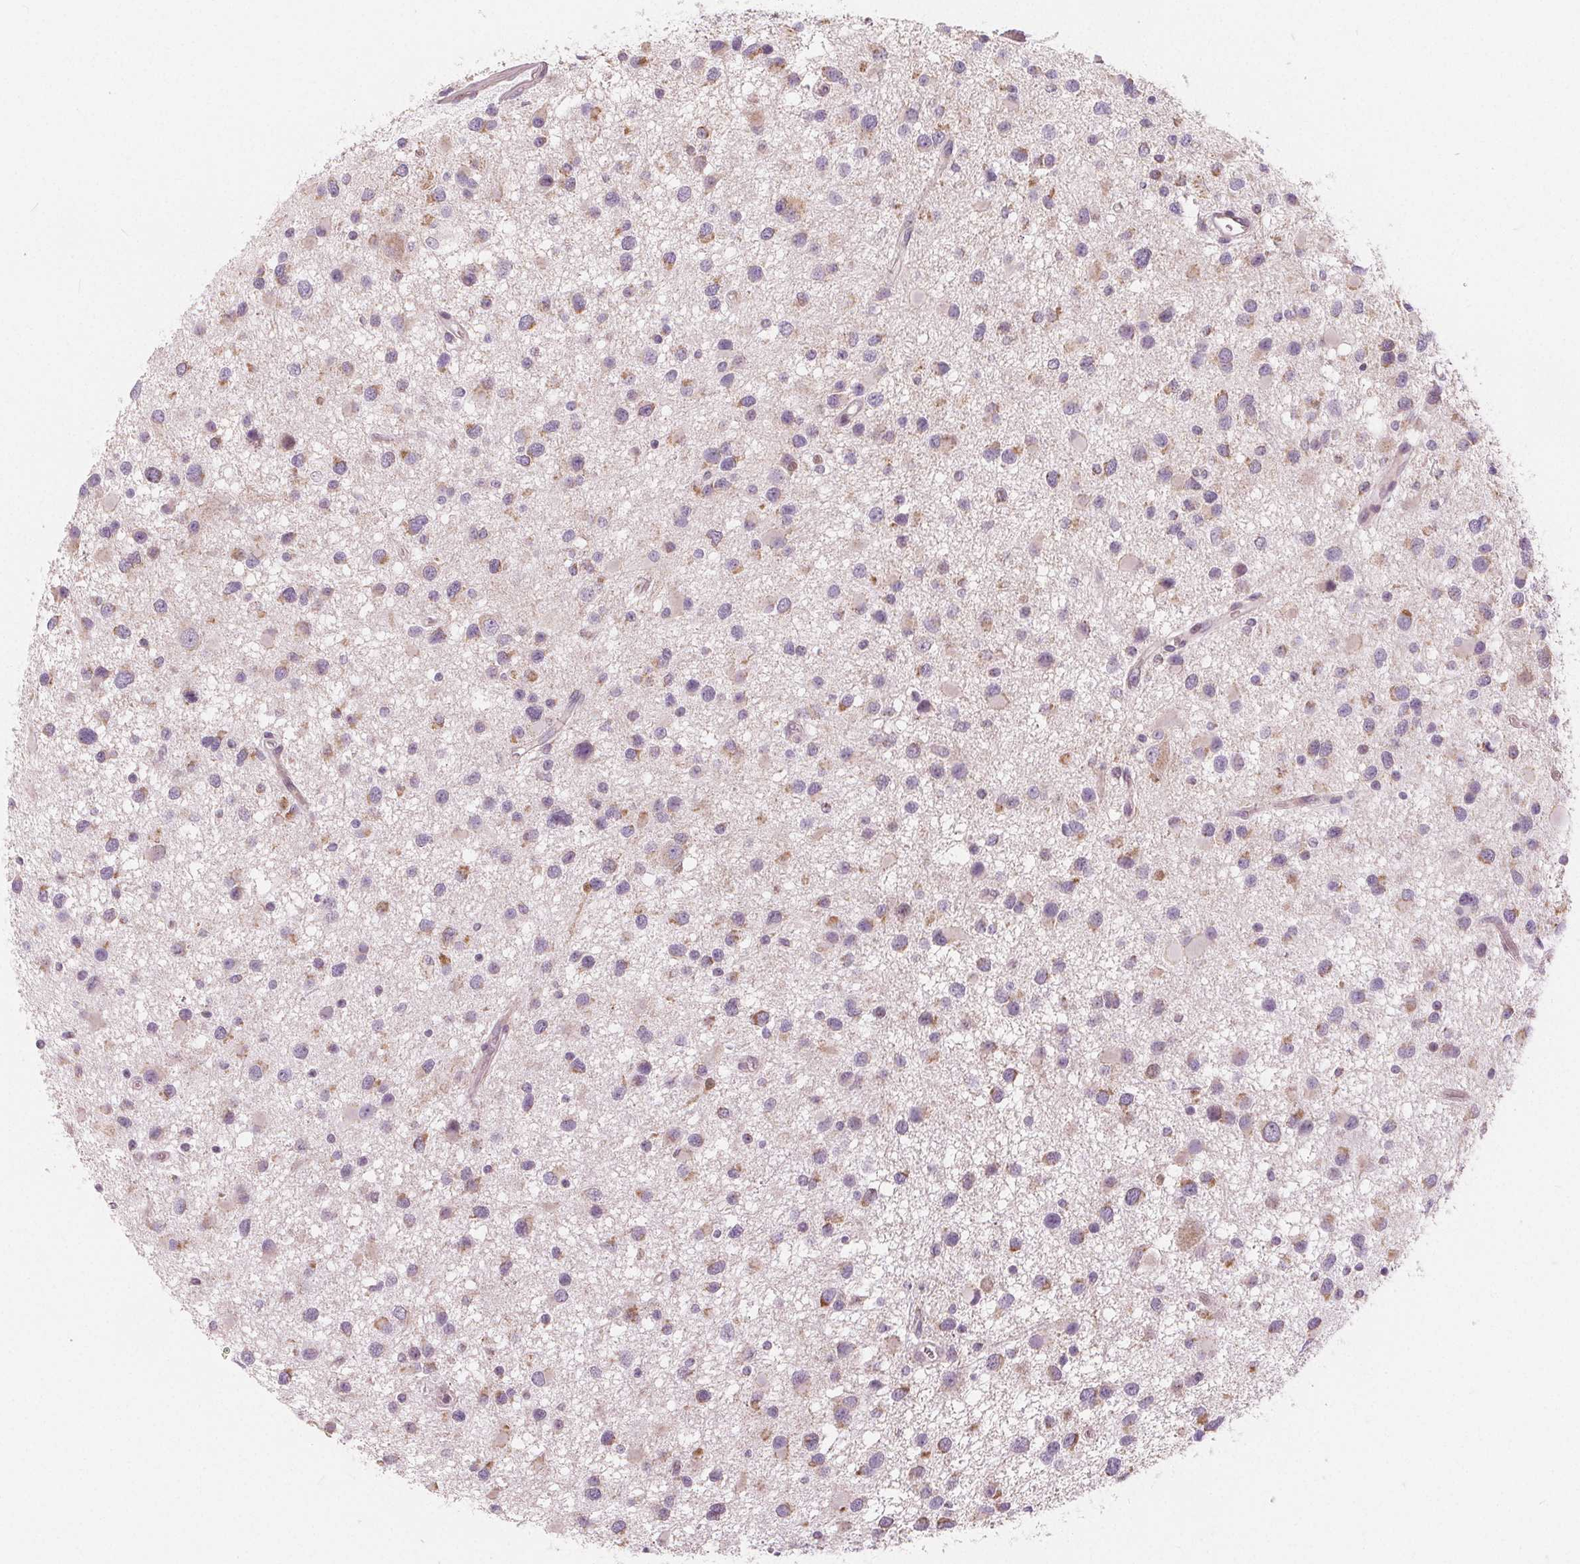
{"staining": {"intensity": "weak", "quantity": "25%-75%", "location": "cytoplasmic/membranous"}, "tissue": "glioma", "cell_type": "Tumor cells", "image_type": "cancer", "snomed": [{"axis": "morphology", "description": "Glioma, malignant, Low grade"}, {"axis": "topography", "description": "Brain"}], "caption": "Immunohistochemistry (IHC) (DAB) staining of human glioma demonstrates weak cytoplasmic/membranous protein staining in about 25%-75% of tumor cells.", "gene": "NUP210L", "patient": {"sex": "female", "age": 32}}